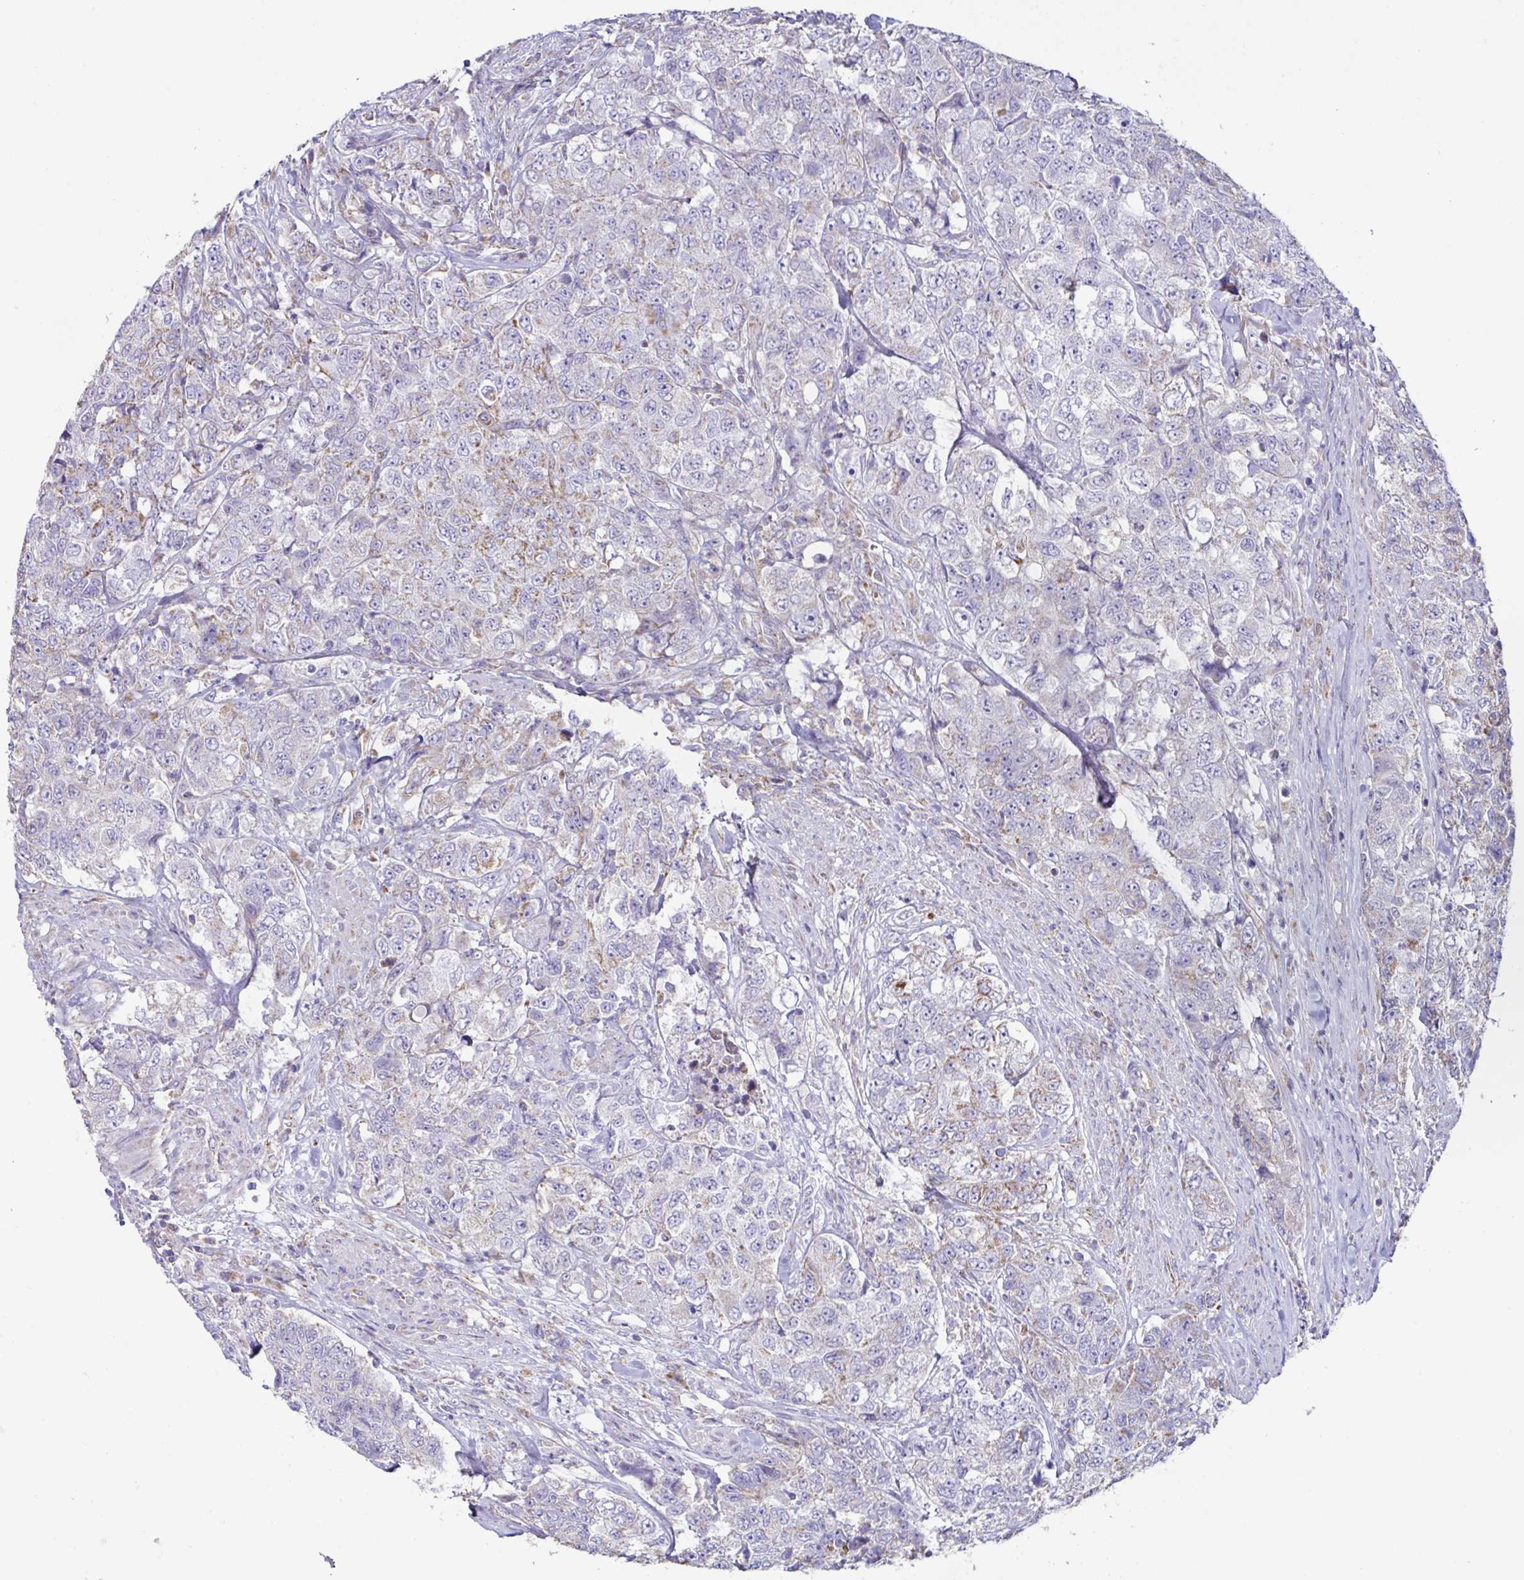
{"staining": {"intensity": "weak", "quantity": "<25%", "location": "cytoplasmic/membranous"}, "tissue": "urothelial cancer", "cell_type": "Tumor cells", "image_type": "cancer", "snomed": [{"axis": "morphology", "description": "Urothelial carcinoma, High grade"}, {"axis": "topography", "description": "Urinary bladder"}], "caption": "DAB (3,3'-diaminobenzidine) immunohistochemical staining of high-grade urothelial carcinoma reveals no significant positivity in tumor cells.", "gene": "DOK7", "patient": {"sex": "female", "age": 78}}